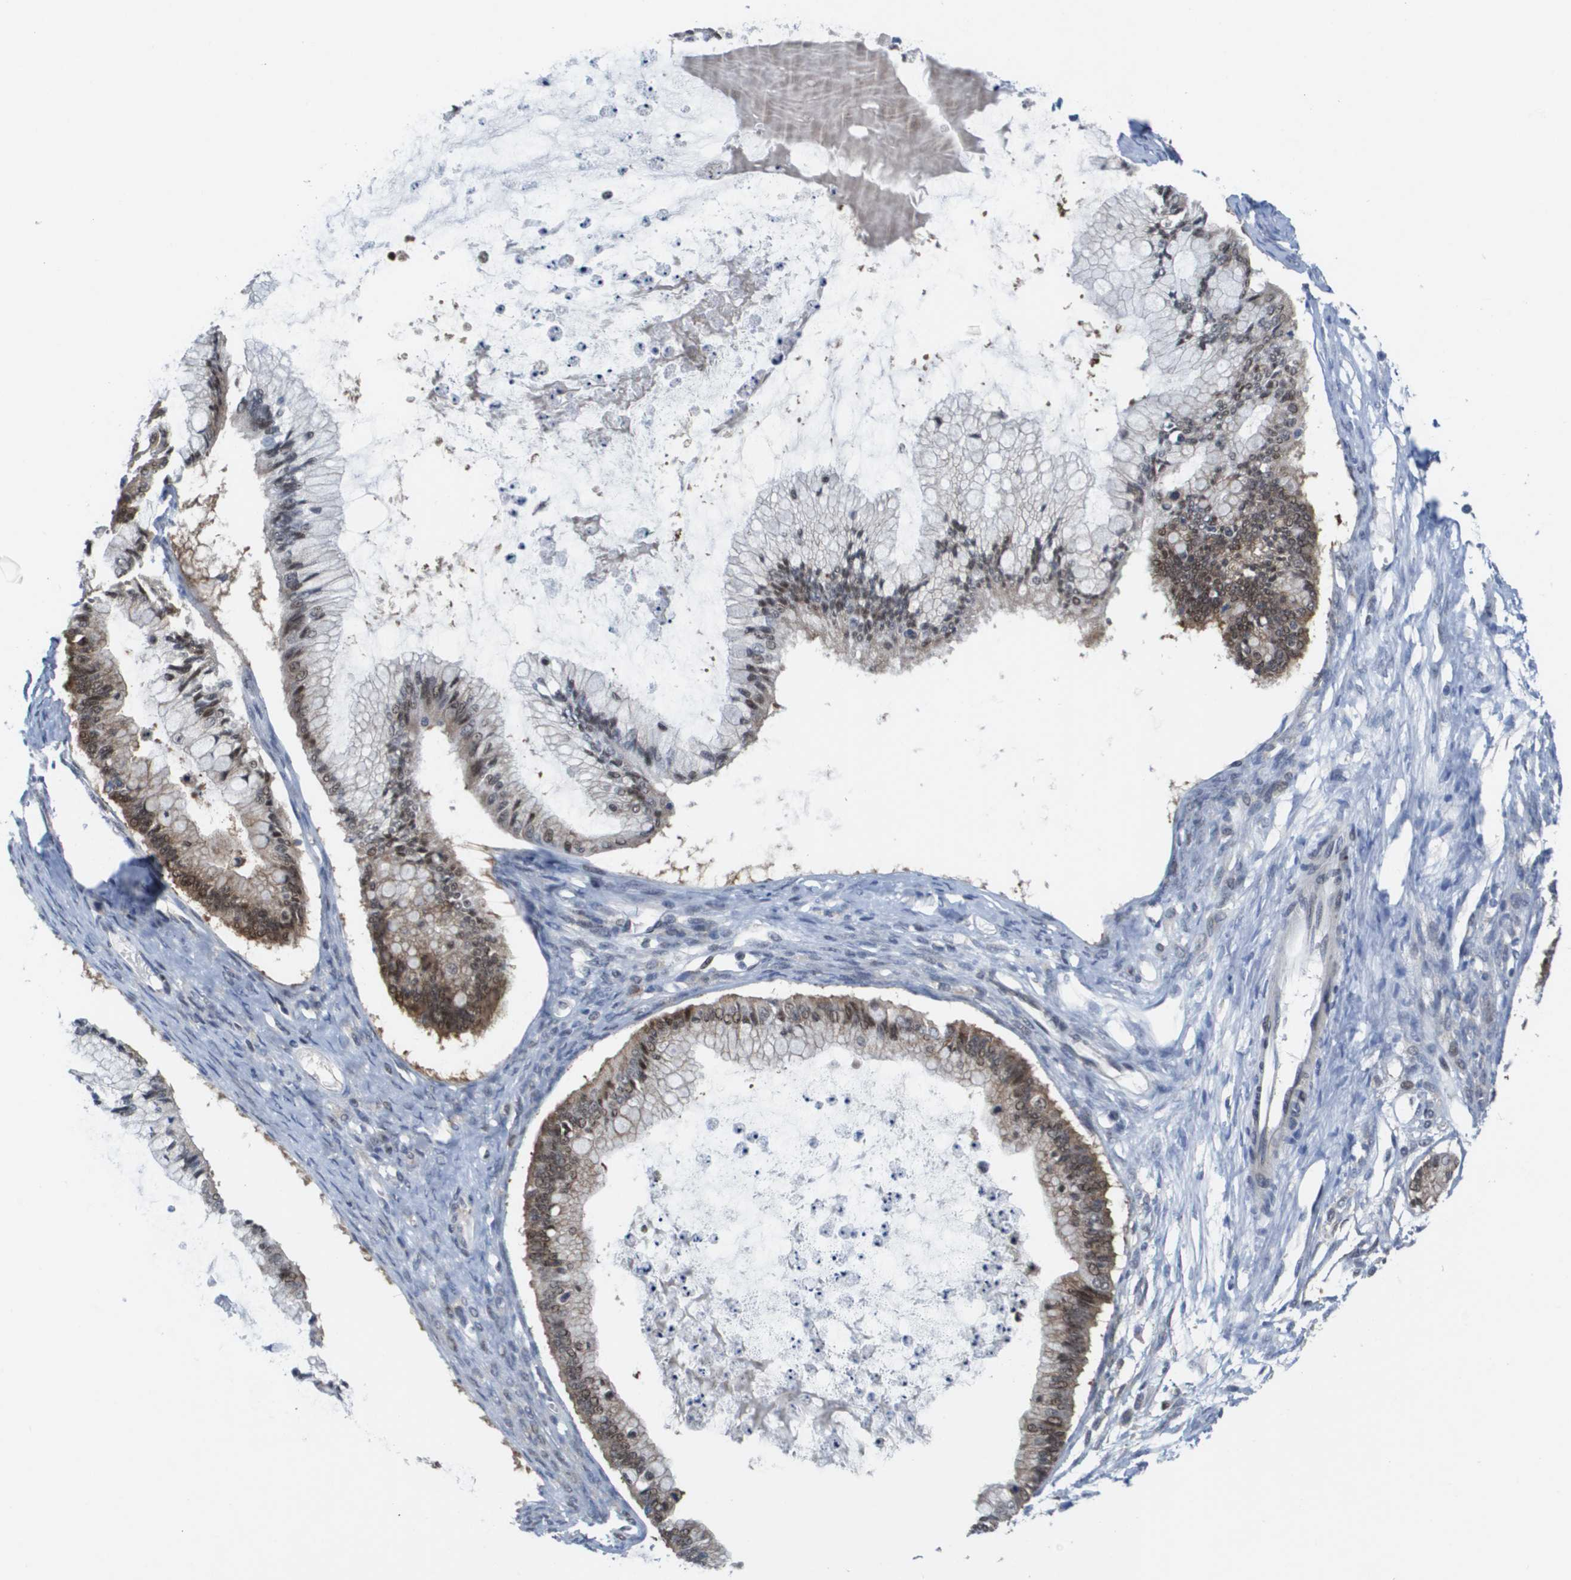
{"staining": {"intensity": "moderate", "quantity": ">75%", "location": "cytoplasmic/membranous,nuclear"}, "tissue": "ovarian cancer", "cell_type": "Tumor cells", "image_type": "cancer", "snomed": [{"axis": "morphology", "description": "Cystadenocarcinoma, mucinous, NOS"}, {"axis": "topography", "description": "Ovary"}], "caption": "This is an image of IHC staining of ovarian cancer, which shows moderate staining in the cytoplasmic/membranous and nuclear of tumor cells.", "gene": "FKBP4", "patient": {"sex": "female", "age": 57}}